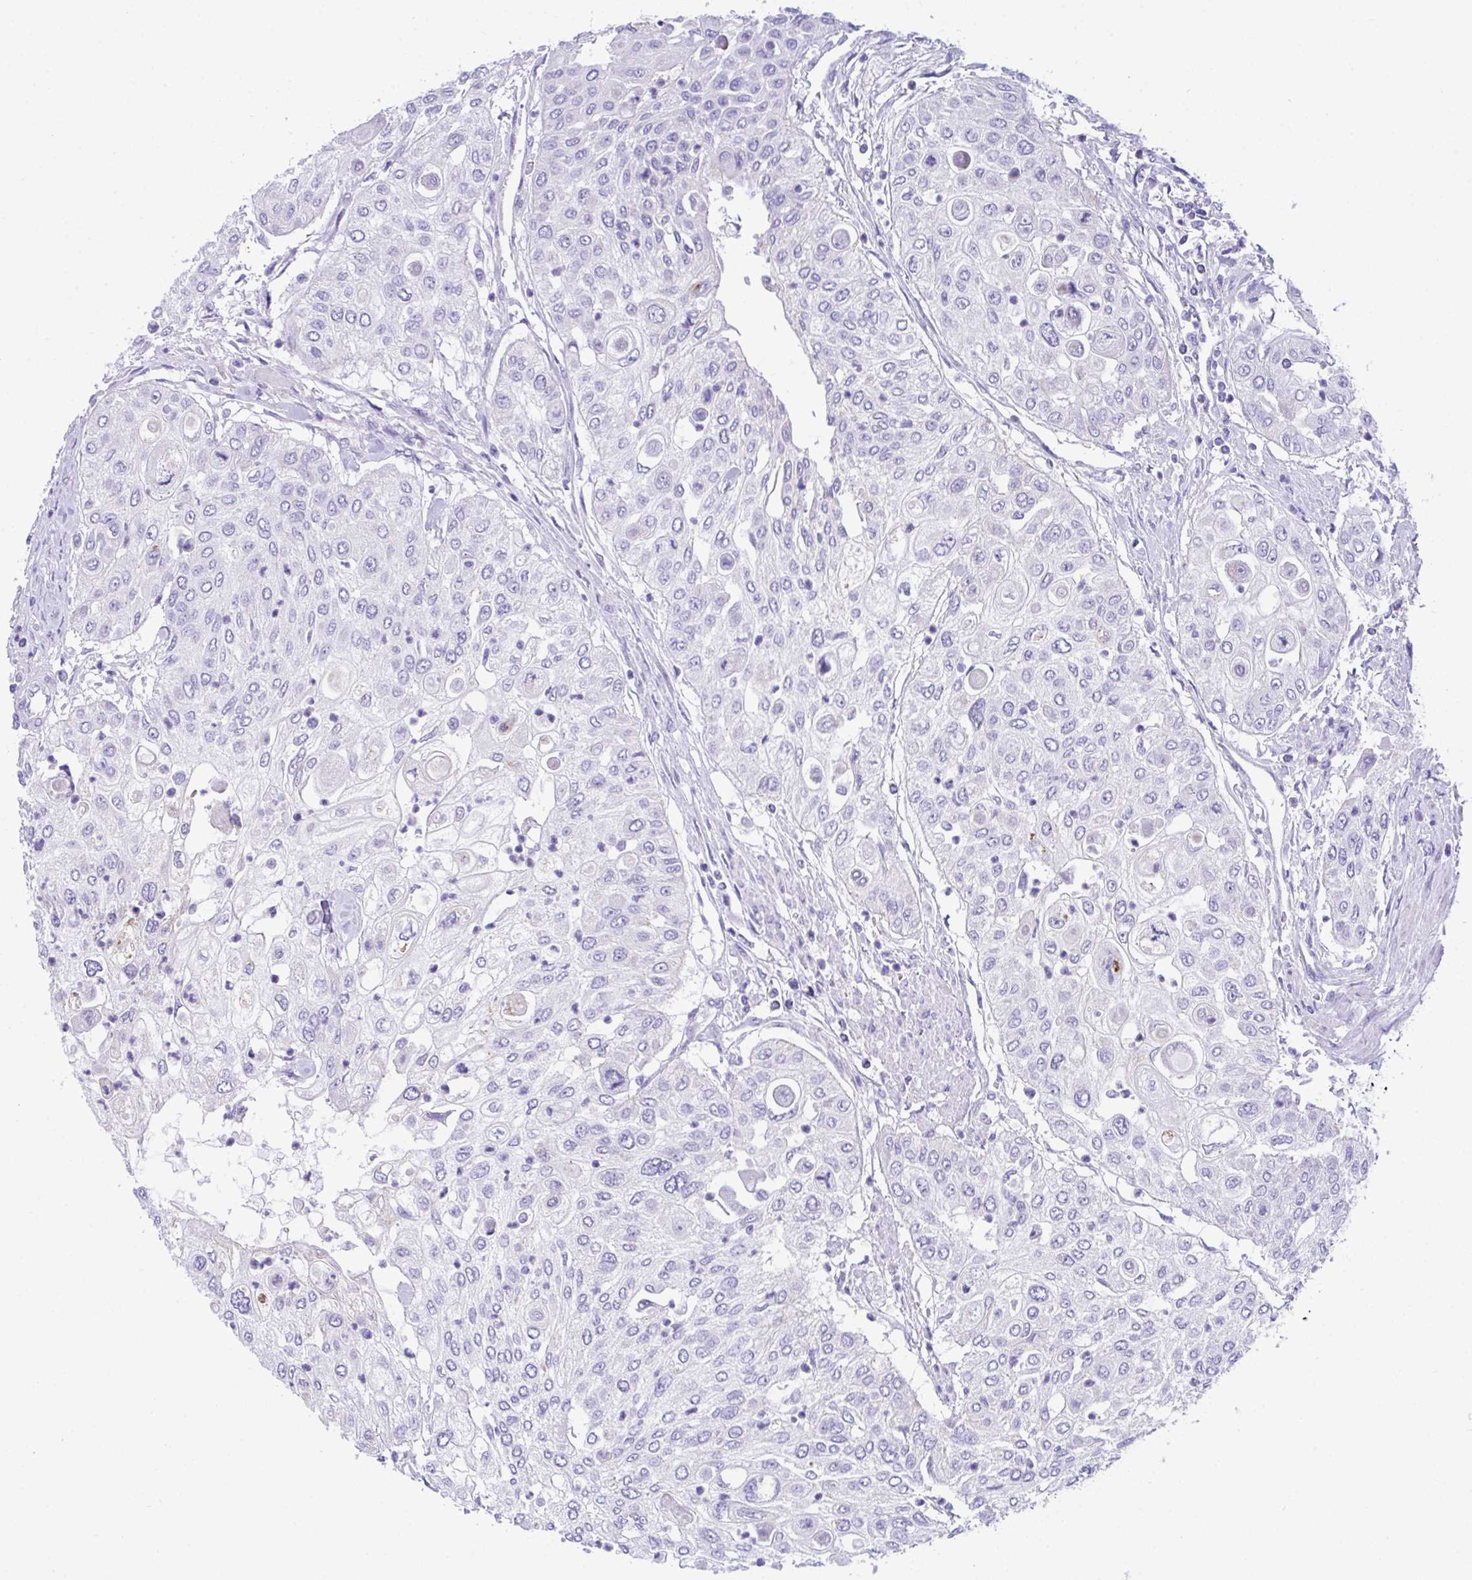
{"staining": {"intensity": "negative", "quantity": "none", "location": "none"}, "tissue": "urothelial cancer", "cell_type": "Tumor cells", "image_type": "cancer", "snomed": [{"axis": "morphology", "description": "Urothelial carcinoma, High grade"}, {"axis": "topography", "description": "Urinary bladder"}], "caption": "High power microscopy histopathology image of an immunohistochemistry (IHC) micrograph of urothelial cancer, revealing no significant staining in tumor cells. Brightfield microscopy of IHC stained with DAB (brown) and hematoxylin (blue), captured at high magnification.", "gene": "TMEM106B", "patient": {"sex": "female", "age": 79}}